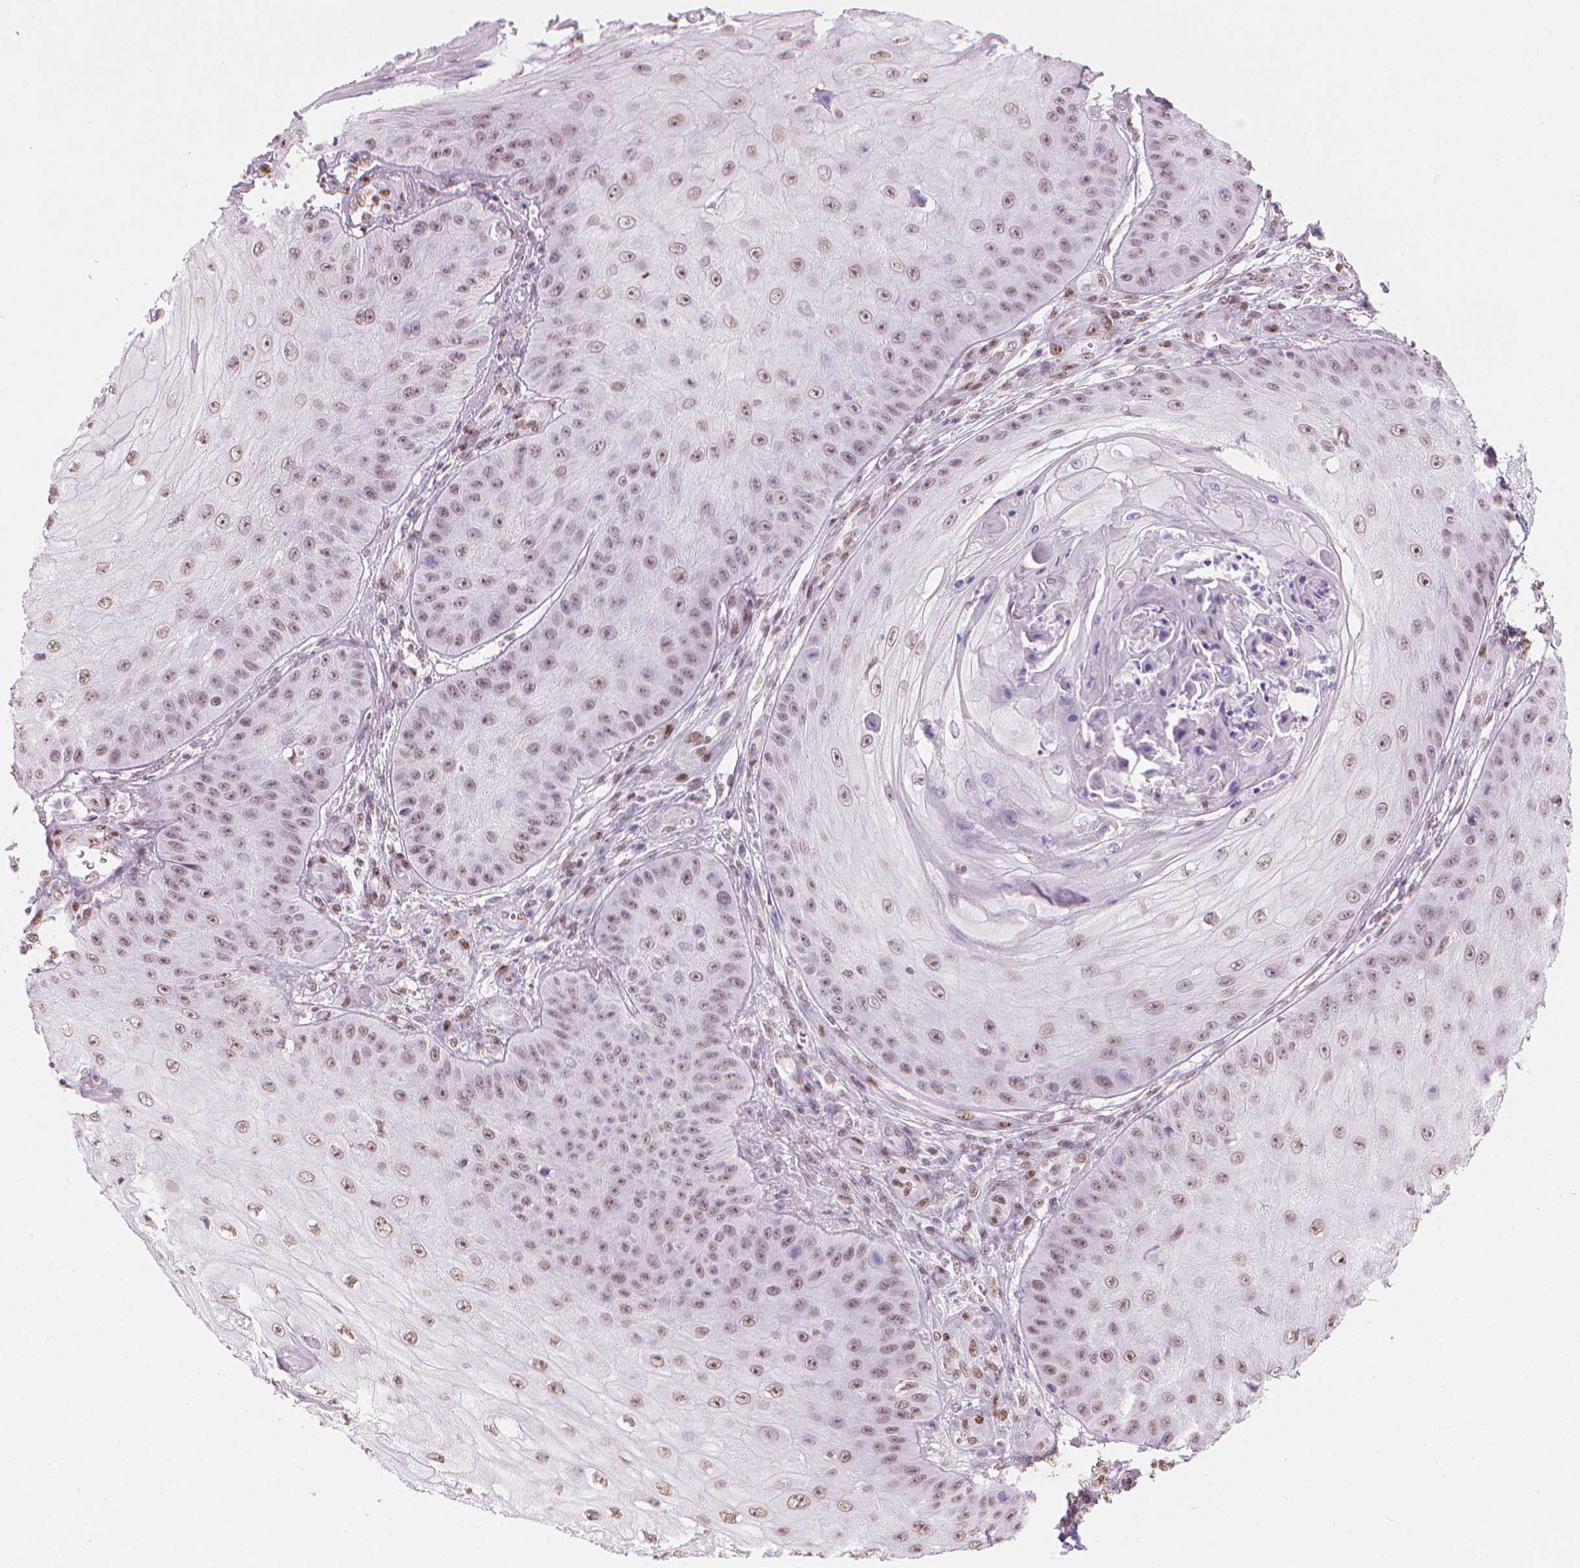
{"staining": {"intensity": "weak", "quantity": ">75%", "location": "nuclear"}, "tissue": "skin cancer", "cell_type": "Tumor cells", "image_type": "cancer", "snomed": [{"axis": "morphology", "description": "Squamous cell carcinoma, NOS"}, {"axis": "topography", "description": "Skin"}], "caption": "DAB (3,3'-diaminobenzidine) immunohistochemical staining of human skin cancer (squamous cell carcinoma) reveals weak nuclear protein expression in about >75% of tumor cells.", "gene": "PIAS2", "patient": {"sex": "male", "age": 70}}